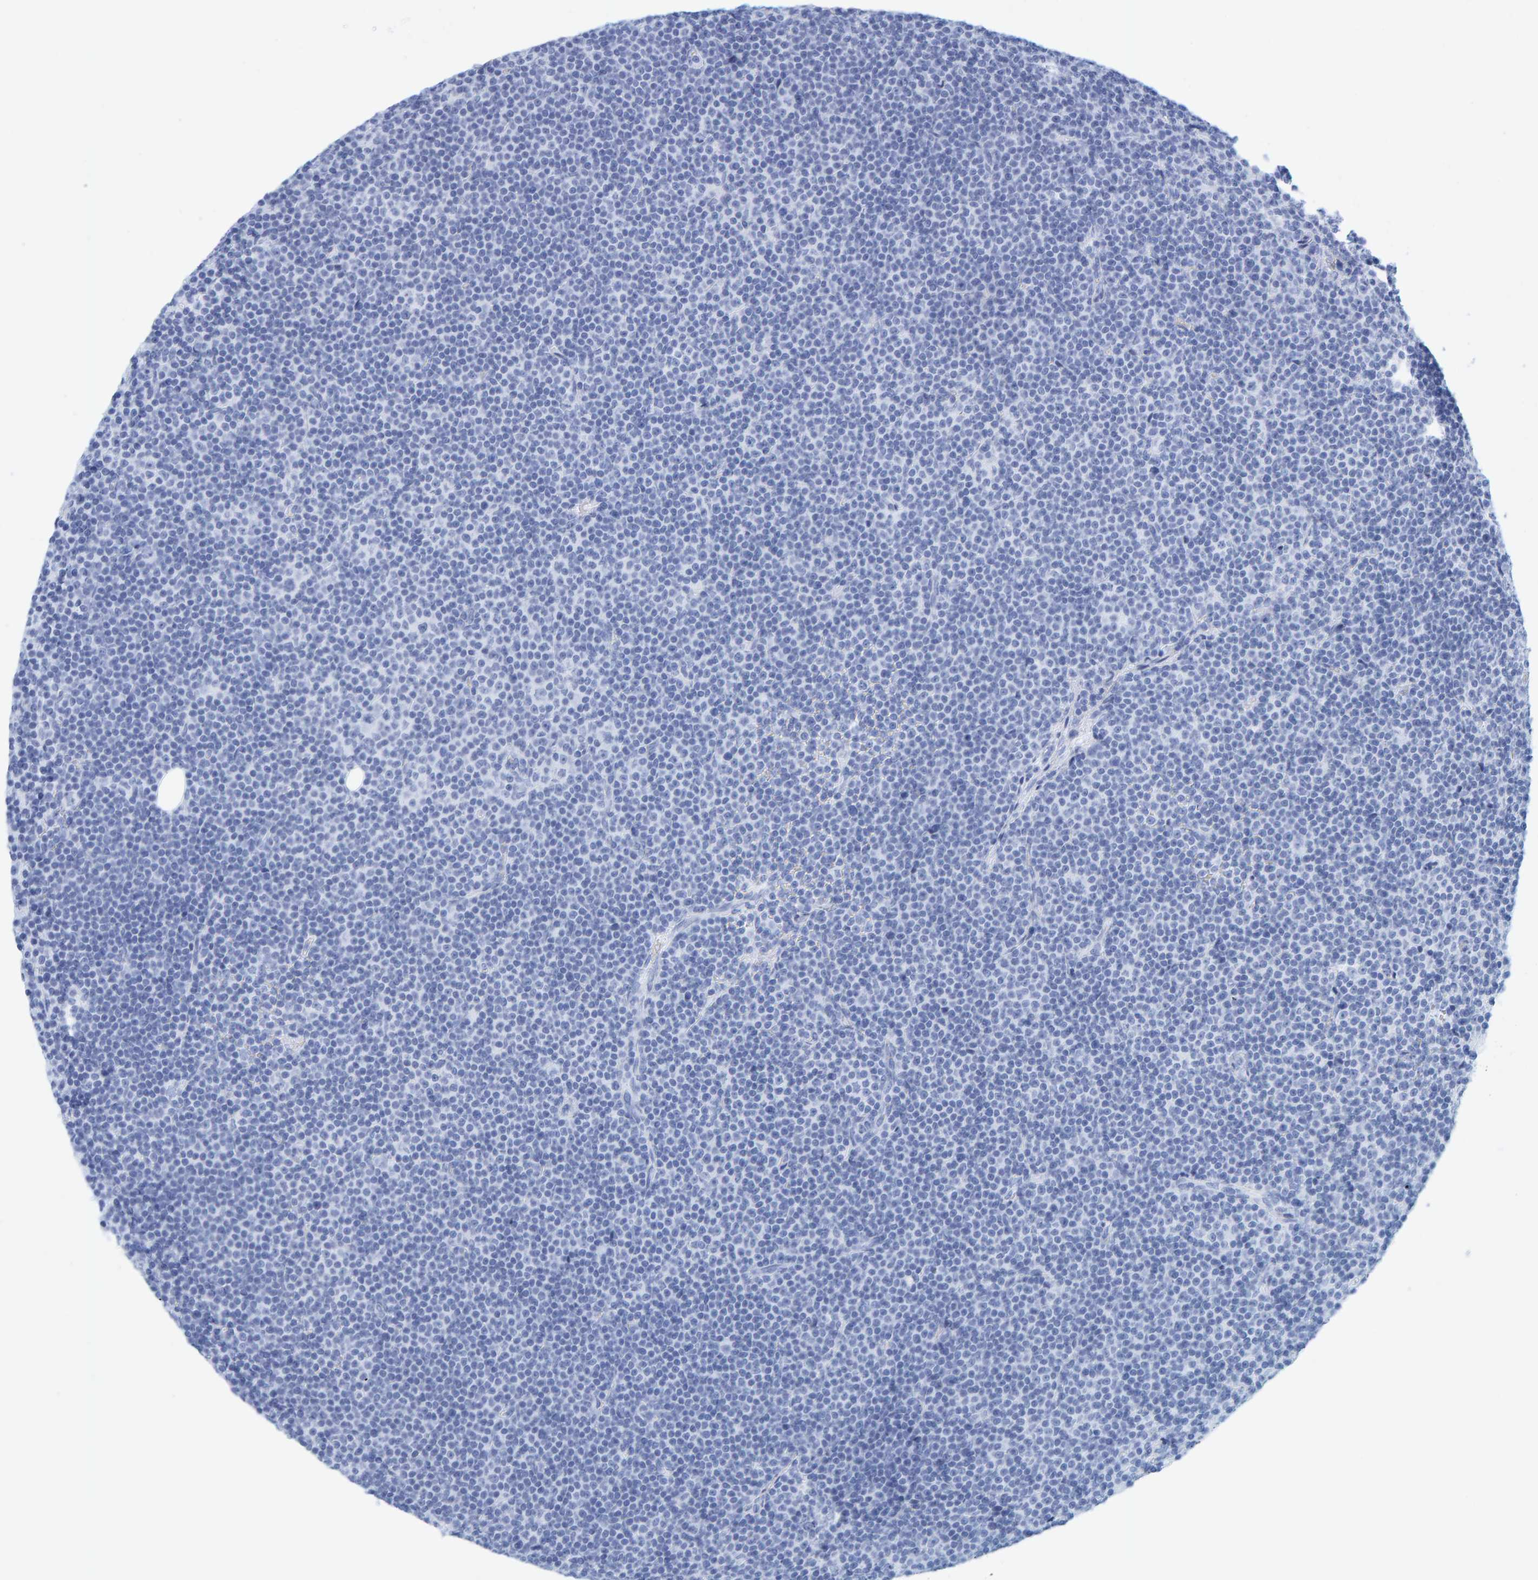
{"staining": {"intensity": "negative", "quantity": "none", "location": "none"}, "tissue": "lymphoma", "cell_type": "Tumor cells", "image_type": "cancer", "snomed": [{"axis": "morphology", "description": "Malignant lymphoma, non-Hodgkin's type, Low grade"}, {"axis": "topography", "description": "Lymph node"}], "caption": "This image is of malignant lymphoma, non-Hodgkin's type (low-grade) stained with immunohistochemistry (IHC) to label a protein in brown with the nuclei are counter-stained blue. There is no expression in tumor cells.", "gene": "SFTPC", "patient": {"sex": "female", "age": 67}}